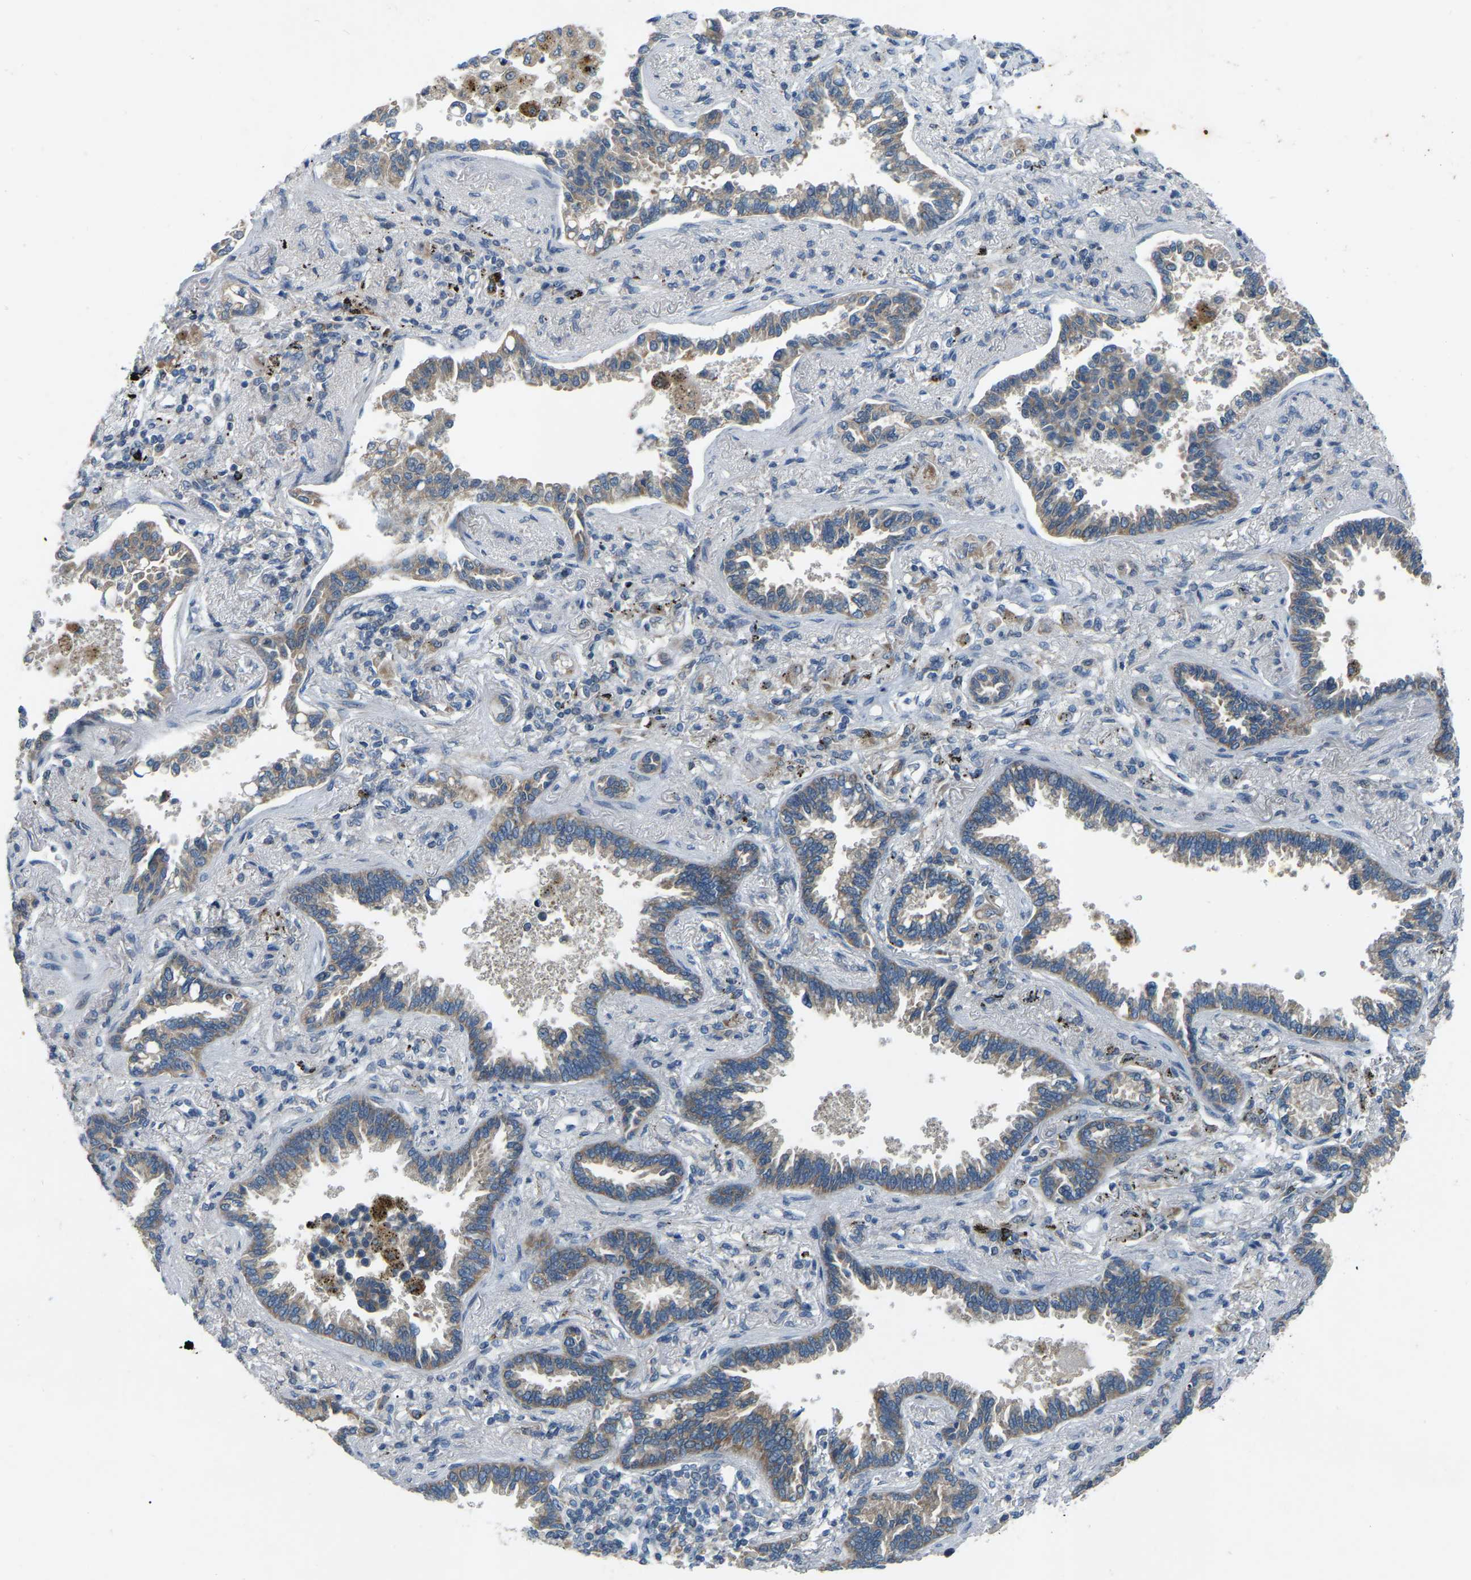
{"staining": {"intensity": "moderate", "quantity": ">75%", "location": "cytoplasmic/membranous"}, "tissue": "lung cancer", "cell_type": "Tumor cells", "image_type": "cancer", "snomed": [{"axis": "morphology", "description": "Normal tissue, NOS"}, {"axis": "morphology", "description": "Adenocarcinoma, NOS"}, {"axis": "topography", "description": "Lung"}], "caption": "Immunohistochemistry (IHC) histopathology image of lung cancer (adenocarcinoma) stained for a protein (brown), which reveals medium levels of moderate cytoplasmic/membranous positivity in about >75% of tumor cells.", "gene": "PARL", "patient": {"sex": "male", "age": 59}}